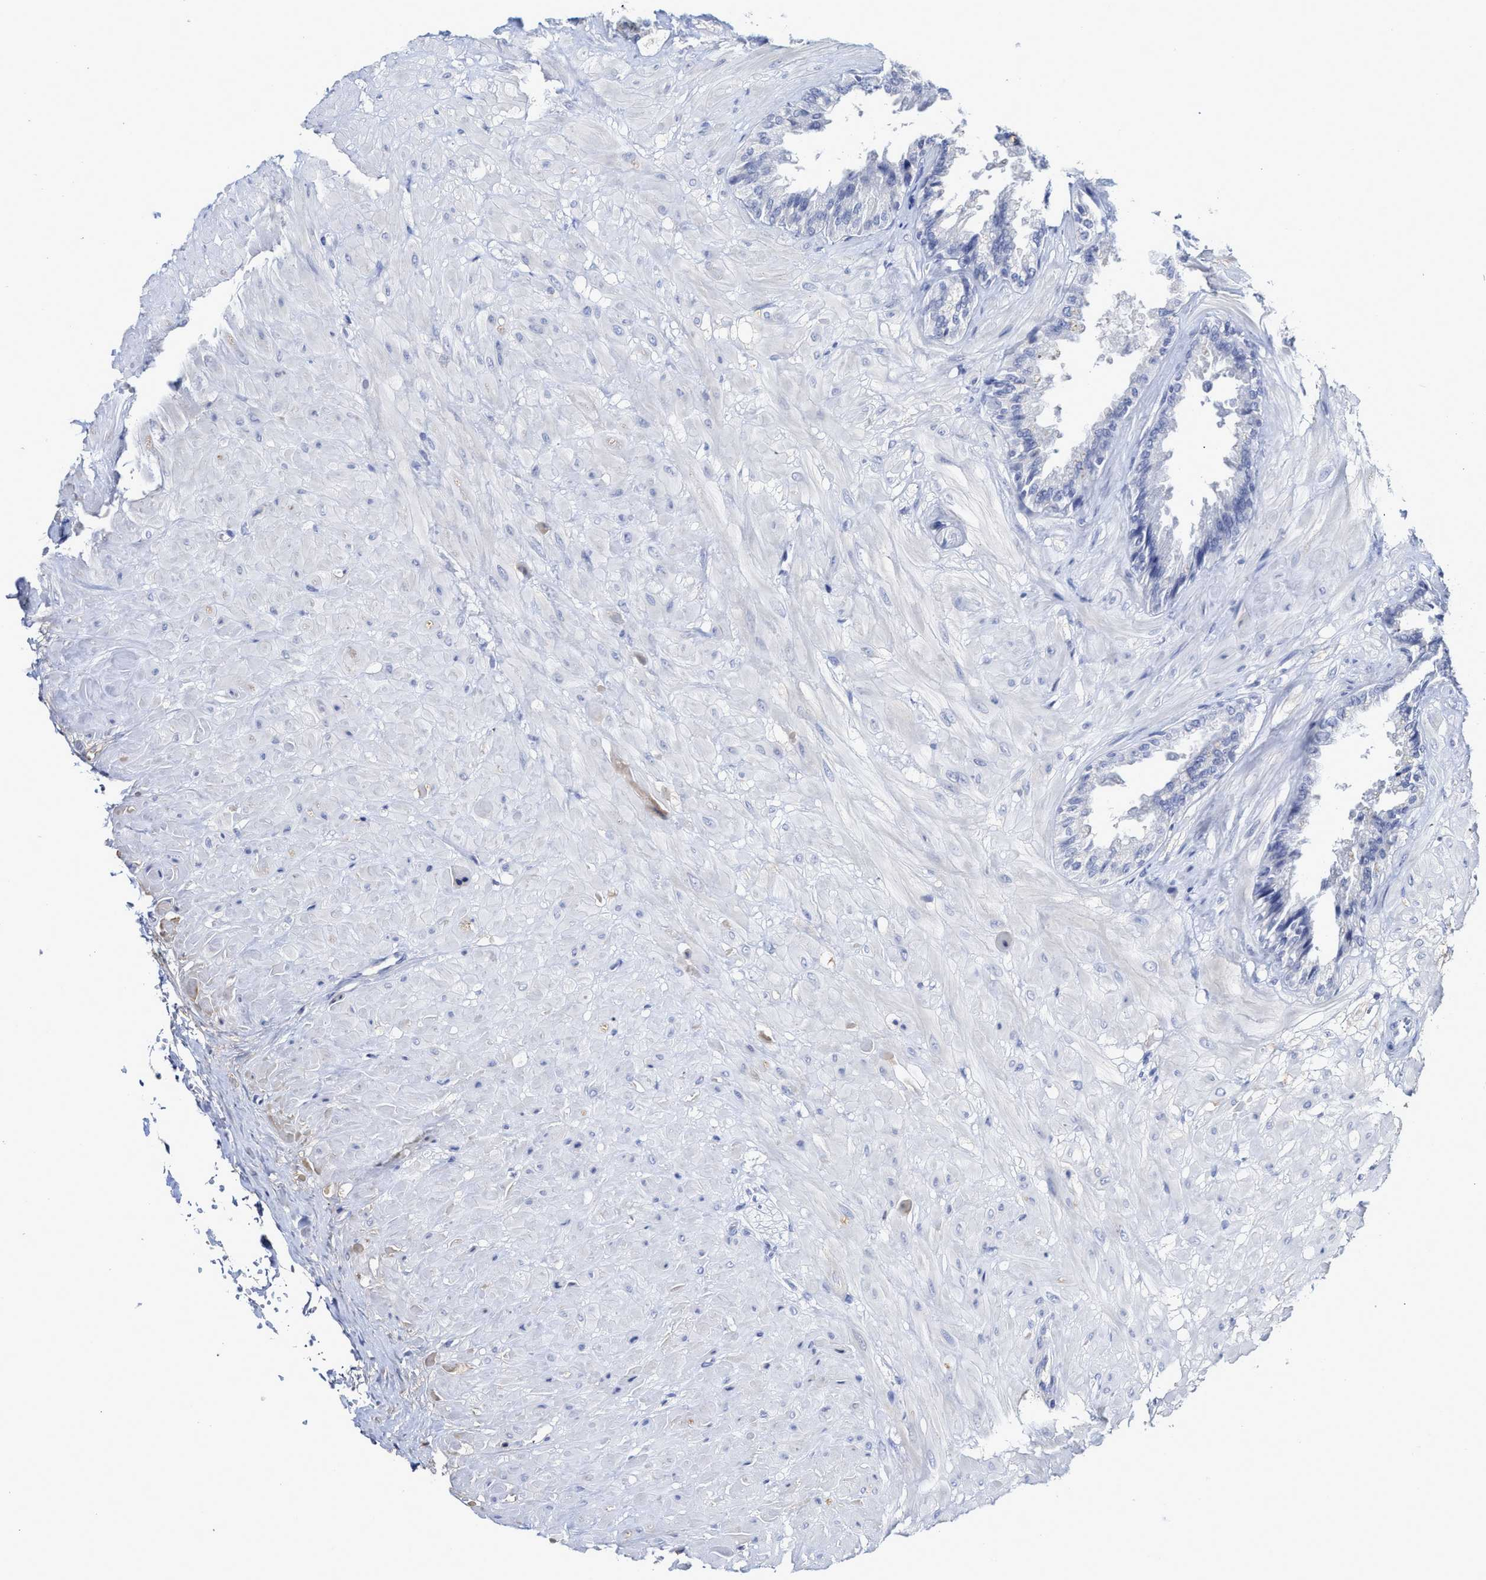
{"staining": {"intensity": "moderate", "quantity": "25%-75%", "location": "cytoplasmic/membranous"}, "tissue": "seminal vesicle", "cell_type": "Glandular cells", "image_type": "normal", "snomed": [{"axis": "morphology", "description": "Normal tissue, NOS"}, {"axis": "topography", "description": "Seminal veicle"}], "caption": "IHC image of unremarkable seminal vesicle stained for a protein (brown), which reveals medium levels of moderate cytoplasmic/membranous expression in about 25%-75% of glandular cells.", "gene": "C2", "patient": {"sex": "male", "age": 46}}